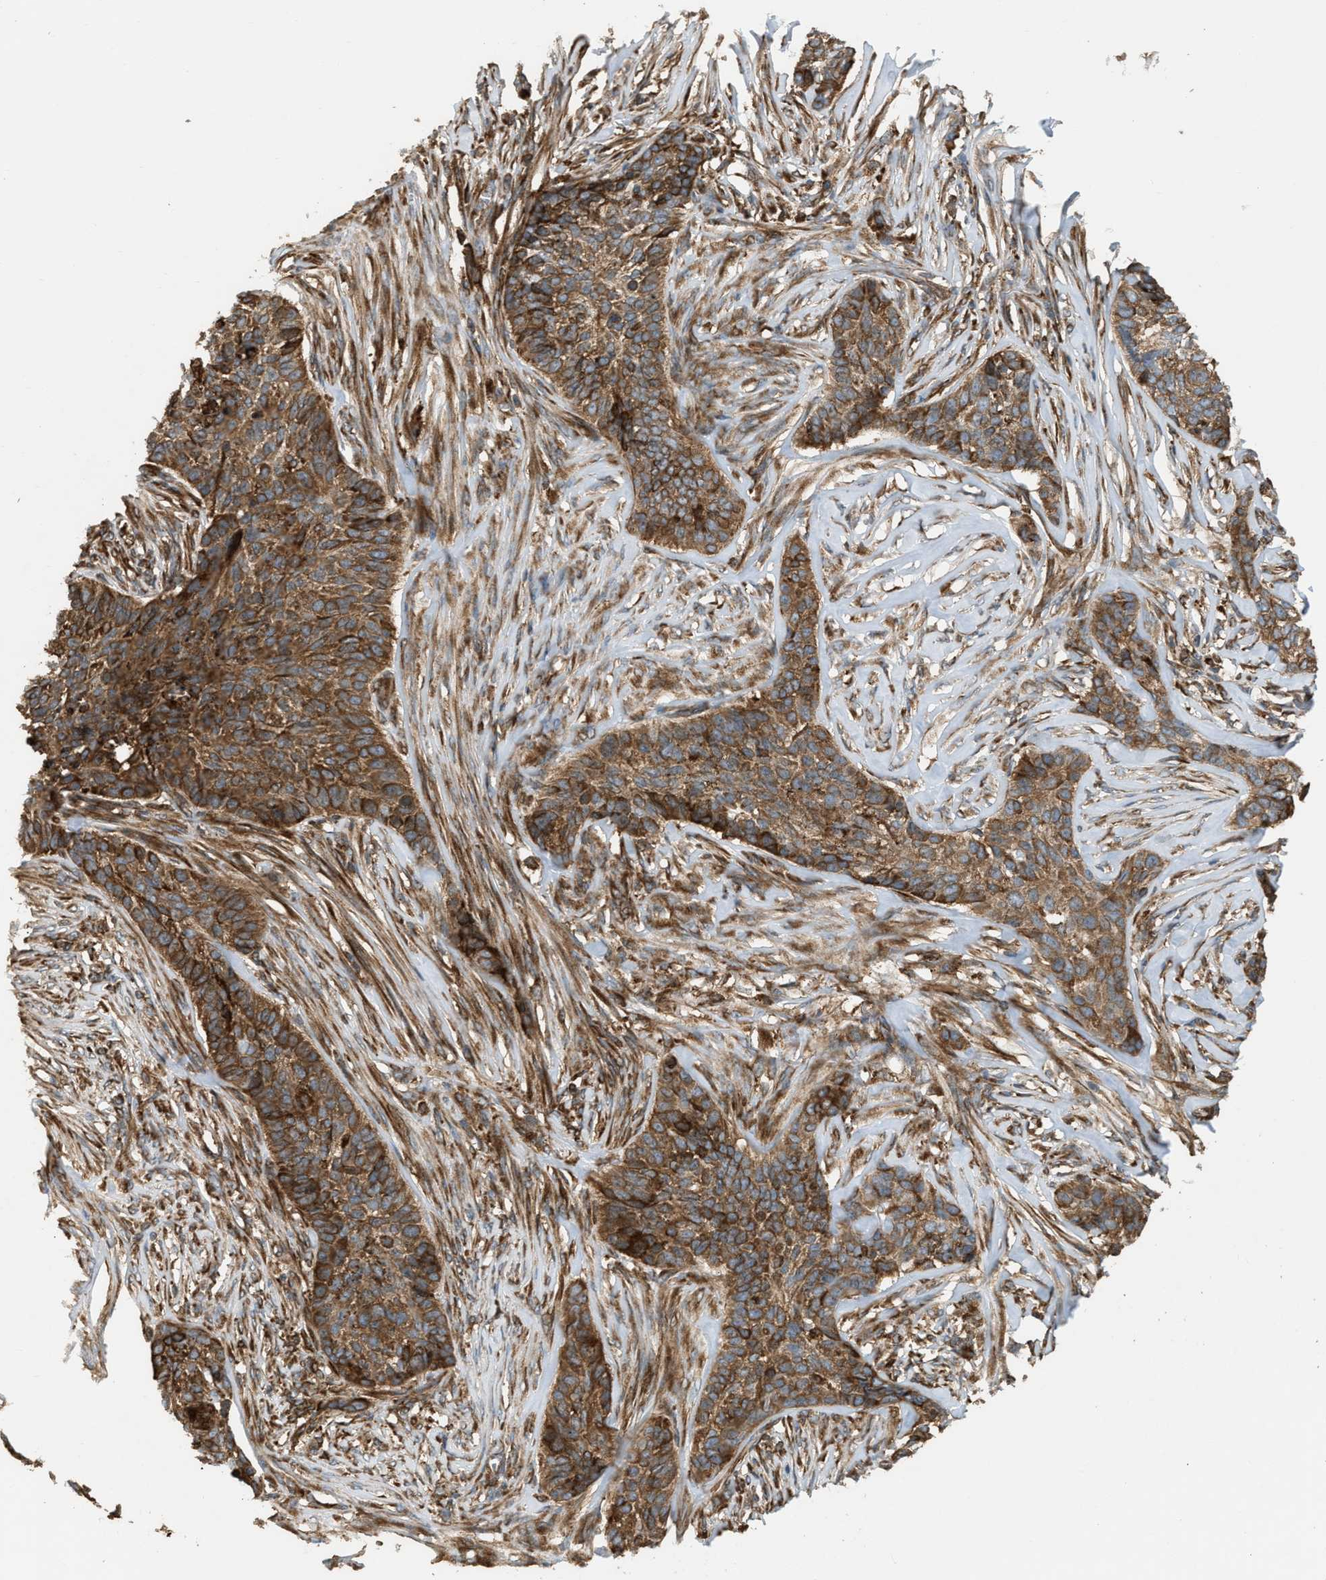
{"staining": {"intensity": "moderate", "quantity": ">75%", "location": "cytoplasmic/membranous"}, "tissue": "skin cancer", "cell_type": "Tumor cells", "image_type": "cancer", "snomed": [{"axis": "morphology", "description": "Basal cell carcinoma"}, {"axis": "topography", "description": "Skin"}], "caption": "The photomicrograph displays staining of skin cancer, revealing moderate cytoplasmic/membranous protein expression (brown color) within tumor cells.", "gene": "BAIAP2L1", "patient": {"sex": "male", "age": 85}}